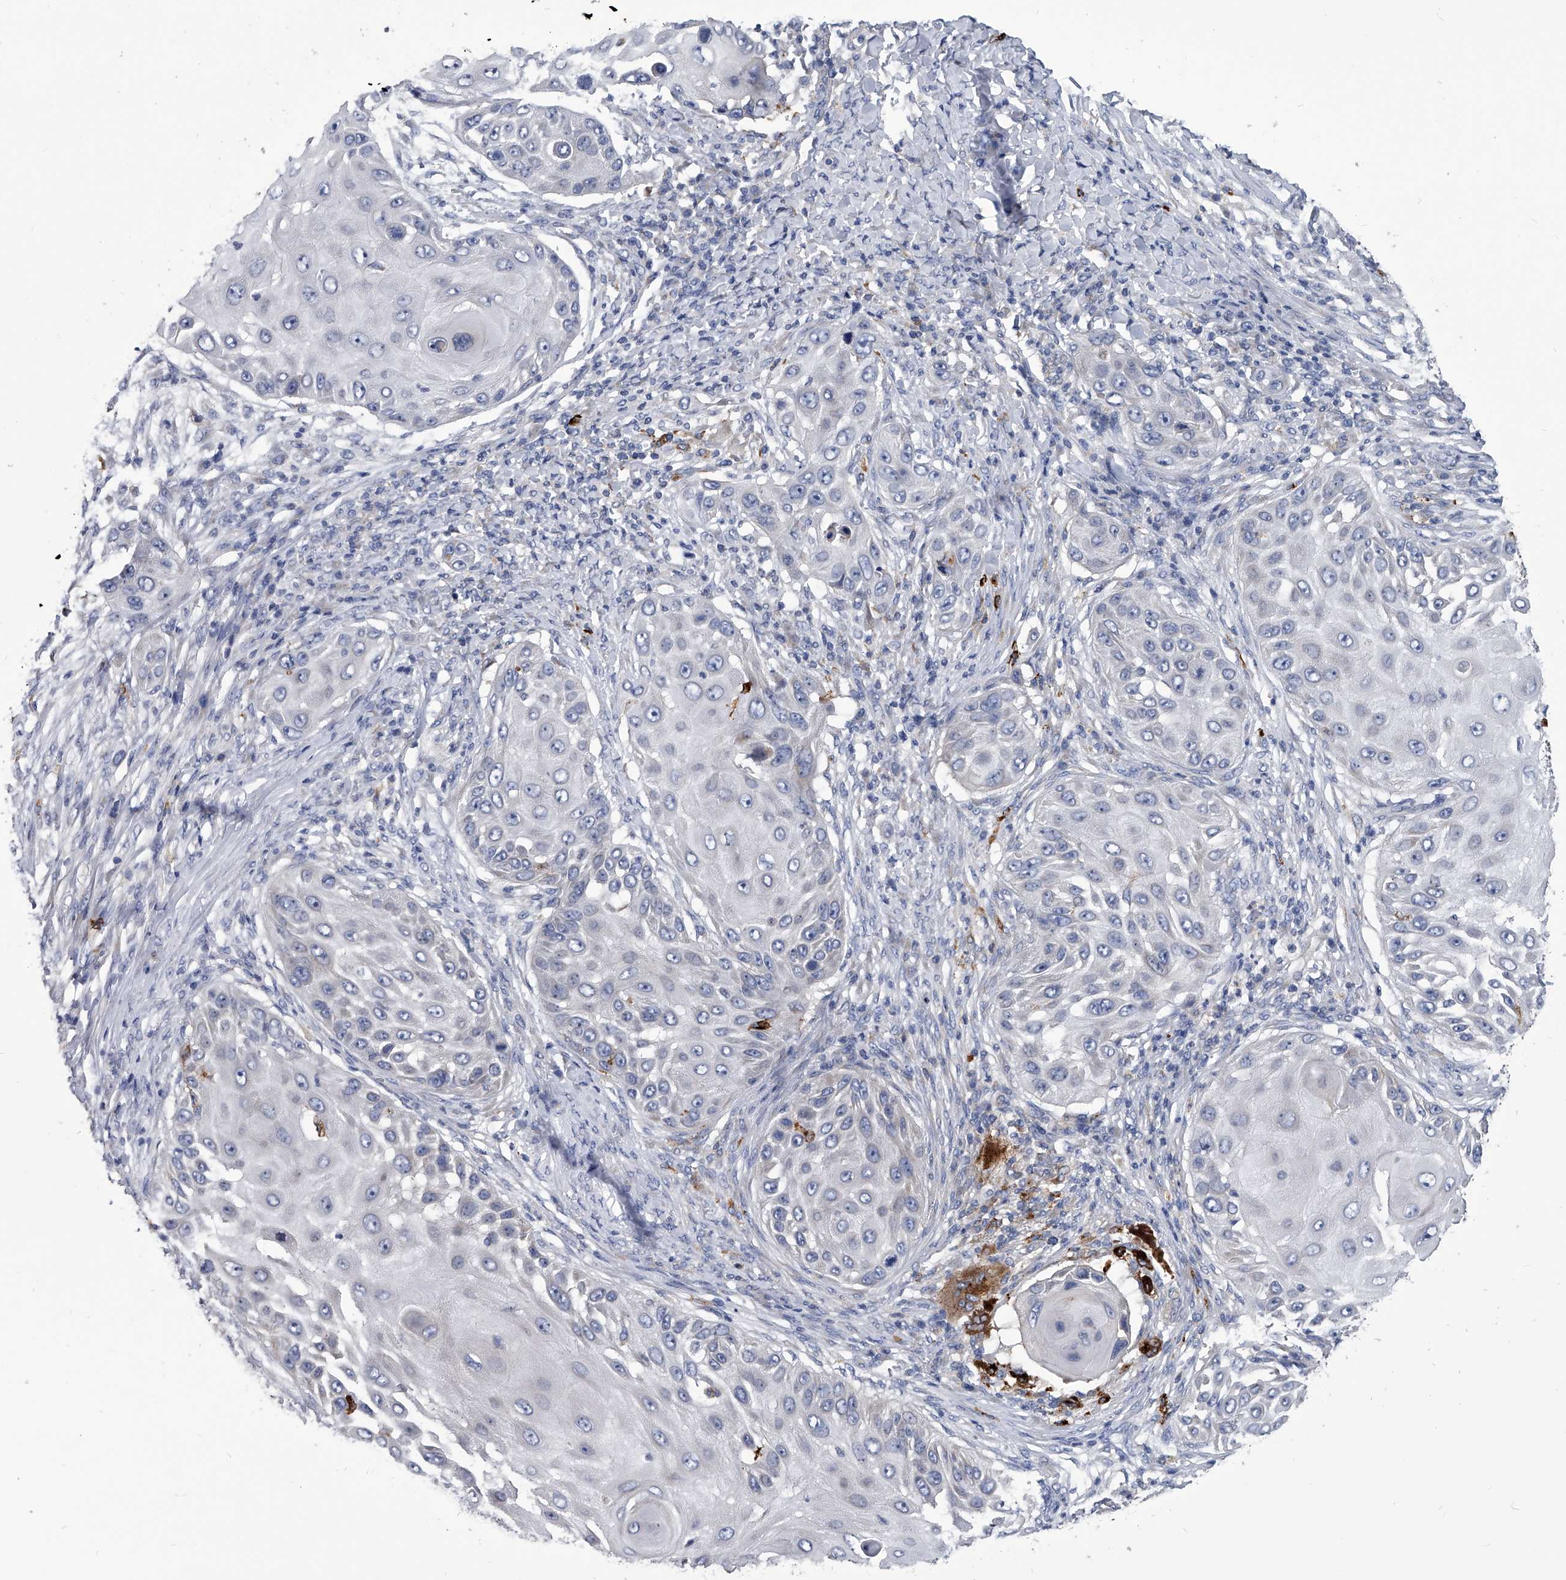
{"staining": {"intensity": "negative", "quantity": "none", "location": "none"}, "tissue": "skin cancer", "cell_type": "Tumor cells", "image_type": "cancer", "snomed": [{"axis": "morphology", "description": "Squamous cell carcinoma, NOS"}, {"axis": "topography", "description": "Skin"}], "caption": "Skin cancer (squamous cell carcinoma) was stained to show a protein in brown. There is no significant expression in tumor cells.", "gene": "SPP1", "patient": {"sex": "female", "age": 44}}